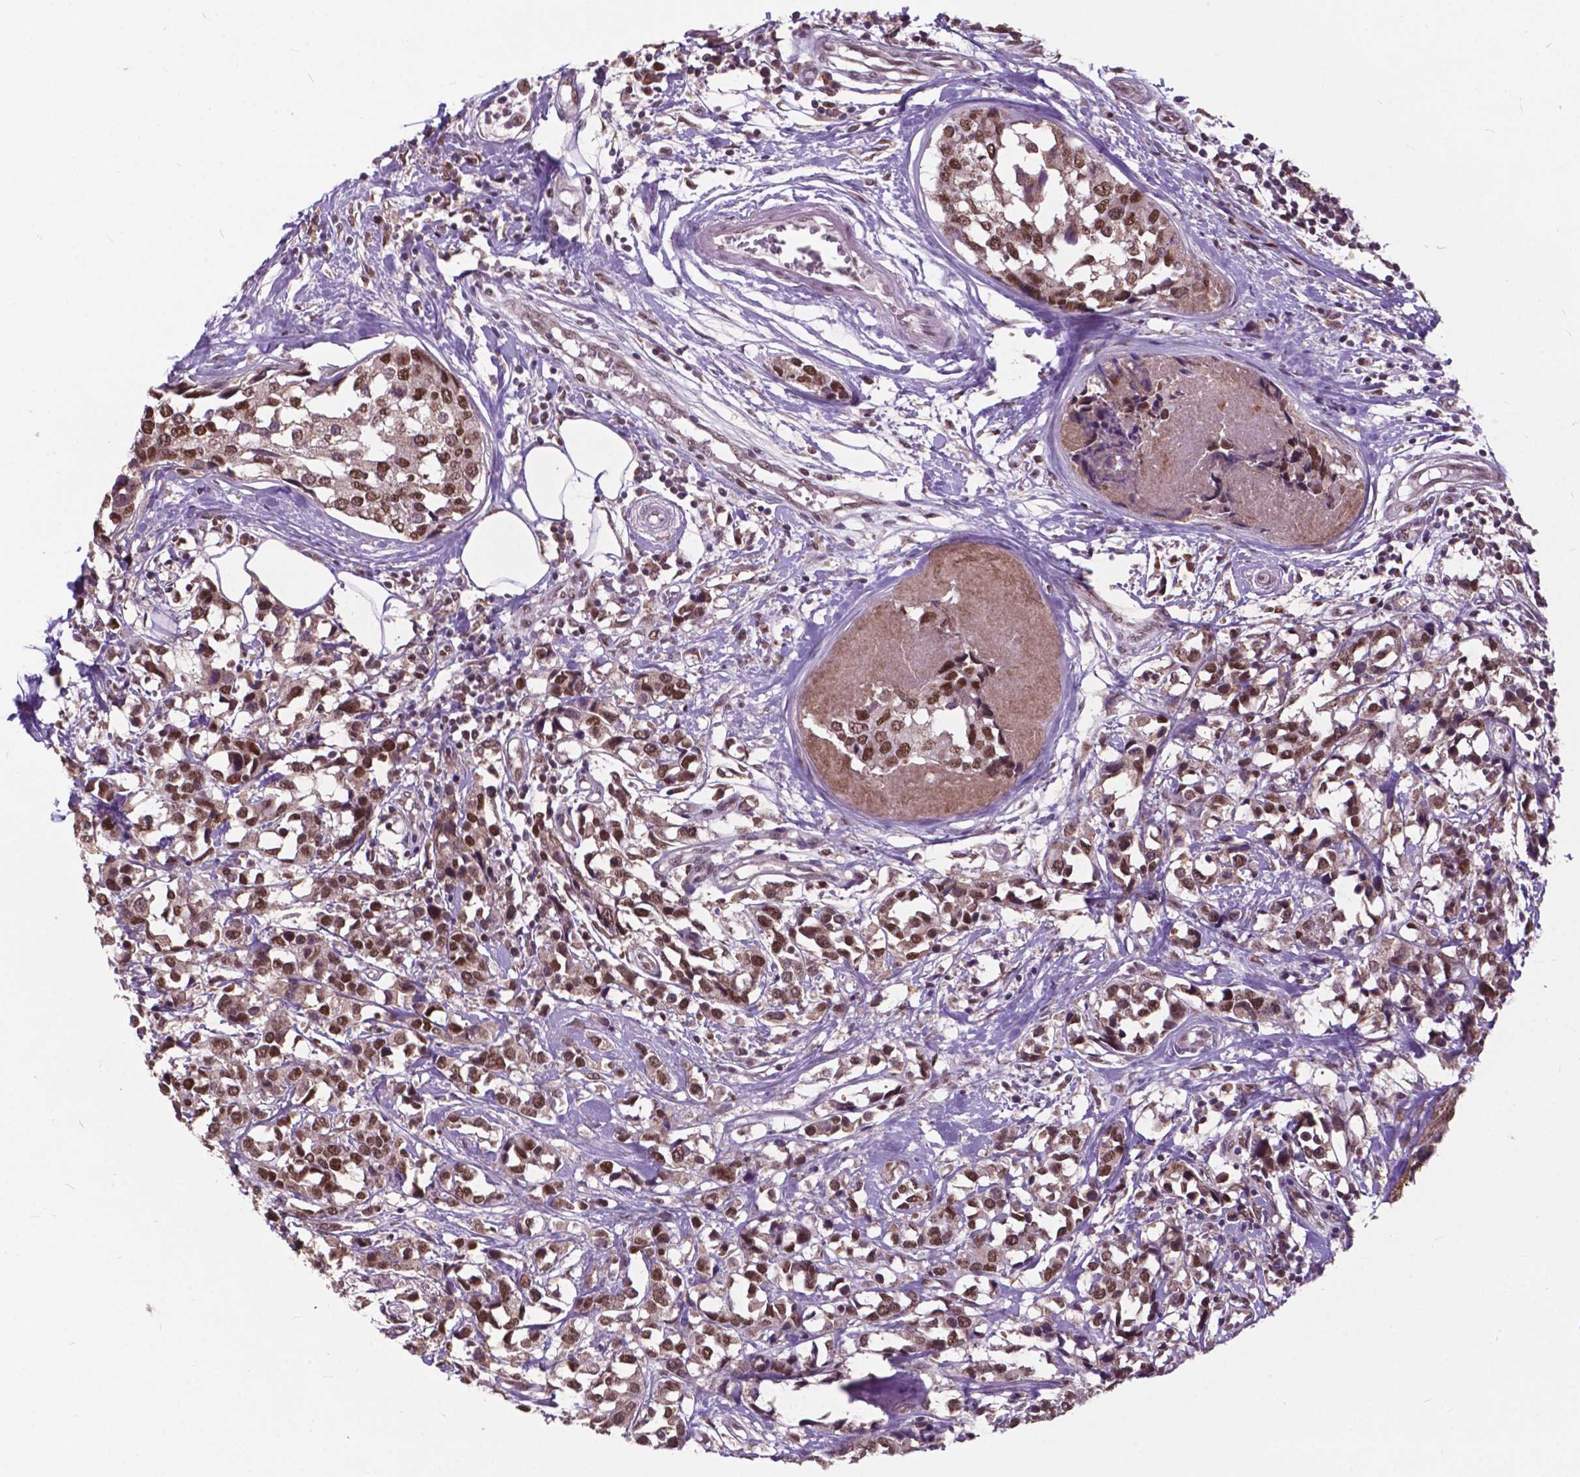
{"staining": {"intensity": "moderate", "quantity": ">75%", "location": "cytoplasmic/membranous,nuclear"}, "tissue": "breast cancer", "cell_type": "Tumor cells", "image_type": "cancer", "snomed": [{"axis": "morphology", "description": "Lobular carcinoma"}, {"axis": "topography", "description": "Breast"}], "caption": "Brown immunohistochemical staining in breast lobular carcinoma exhibits moderate cytoplasmic/membranous and nuclear staining in about >75% of tumor cells.", "gene": "MSH2", "patient": {"sex": "female", "age": 59}}